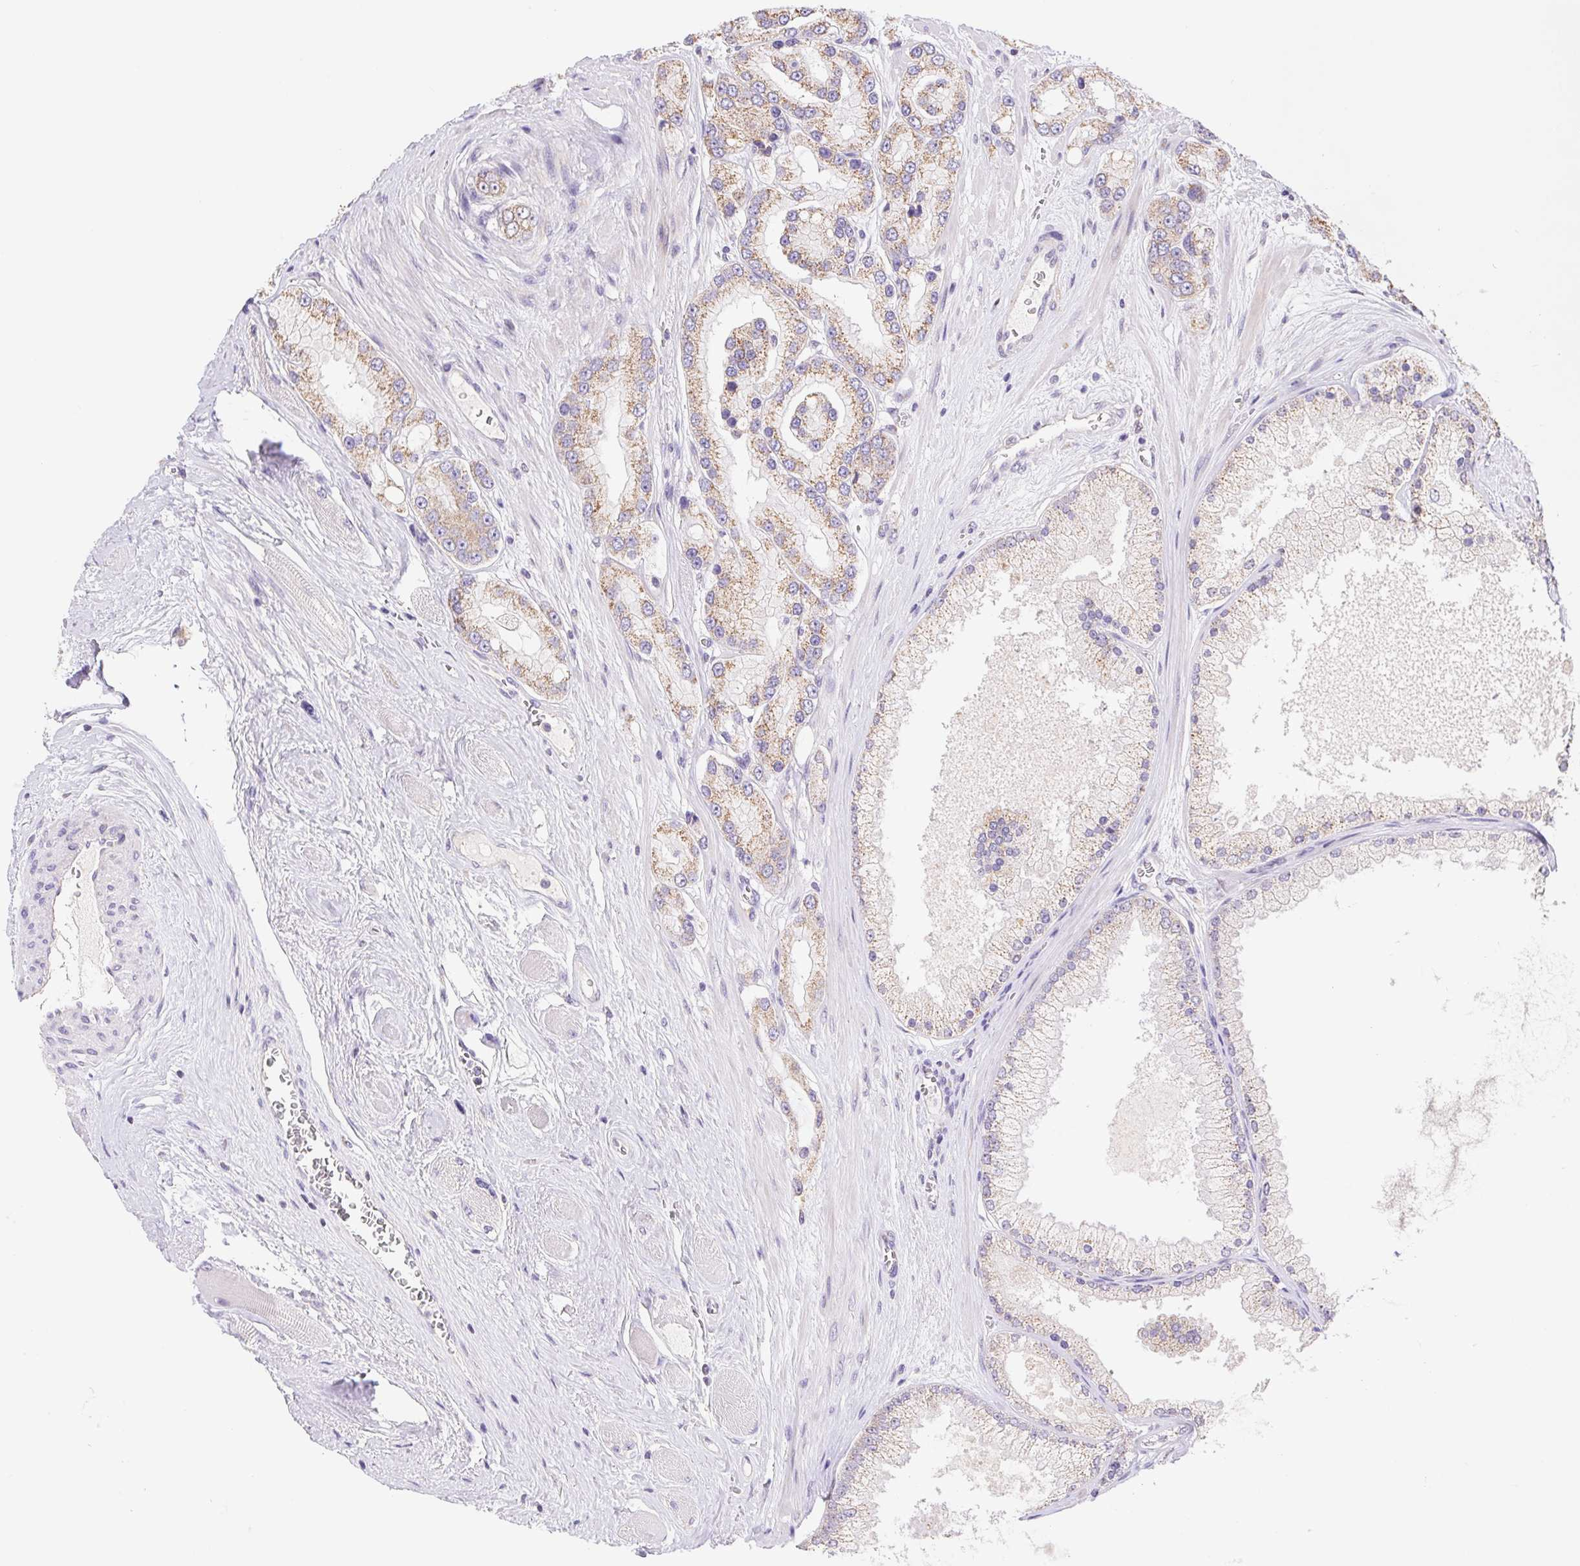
{"staining": {"intensity": "moderate", "quantity": "25%-75%", "location": "cytoplasmic/membranous"}, "tissue": "prostate cancer", "cell_type": "Tumor cells", "image_type": "cancer", "snomed": [{"axis": "morphology", "description": "Adenocarcinoma, High grade"}, {"axis": "topography", "description": "Prostate"}], "caption": "A brown stain labels moderate cytoplasmic/membranous expression of a protein in prostate cancer (adenocarcinoma (high-grade)) tumor cells.", "gene": "FKBP6", "patient": {"sex": "male", "age": 67}}